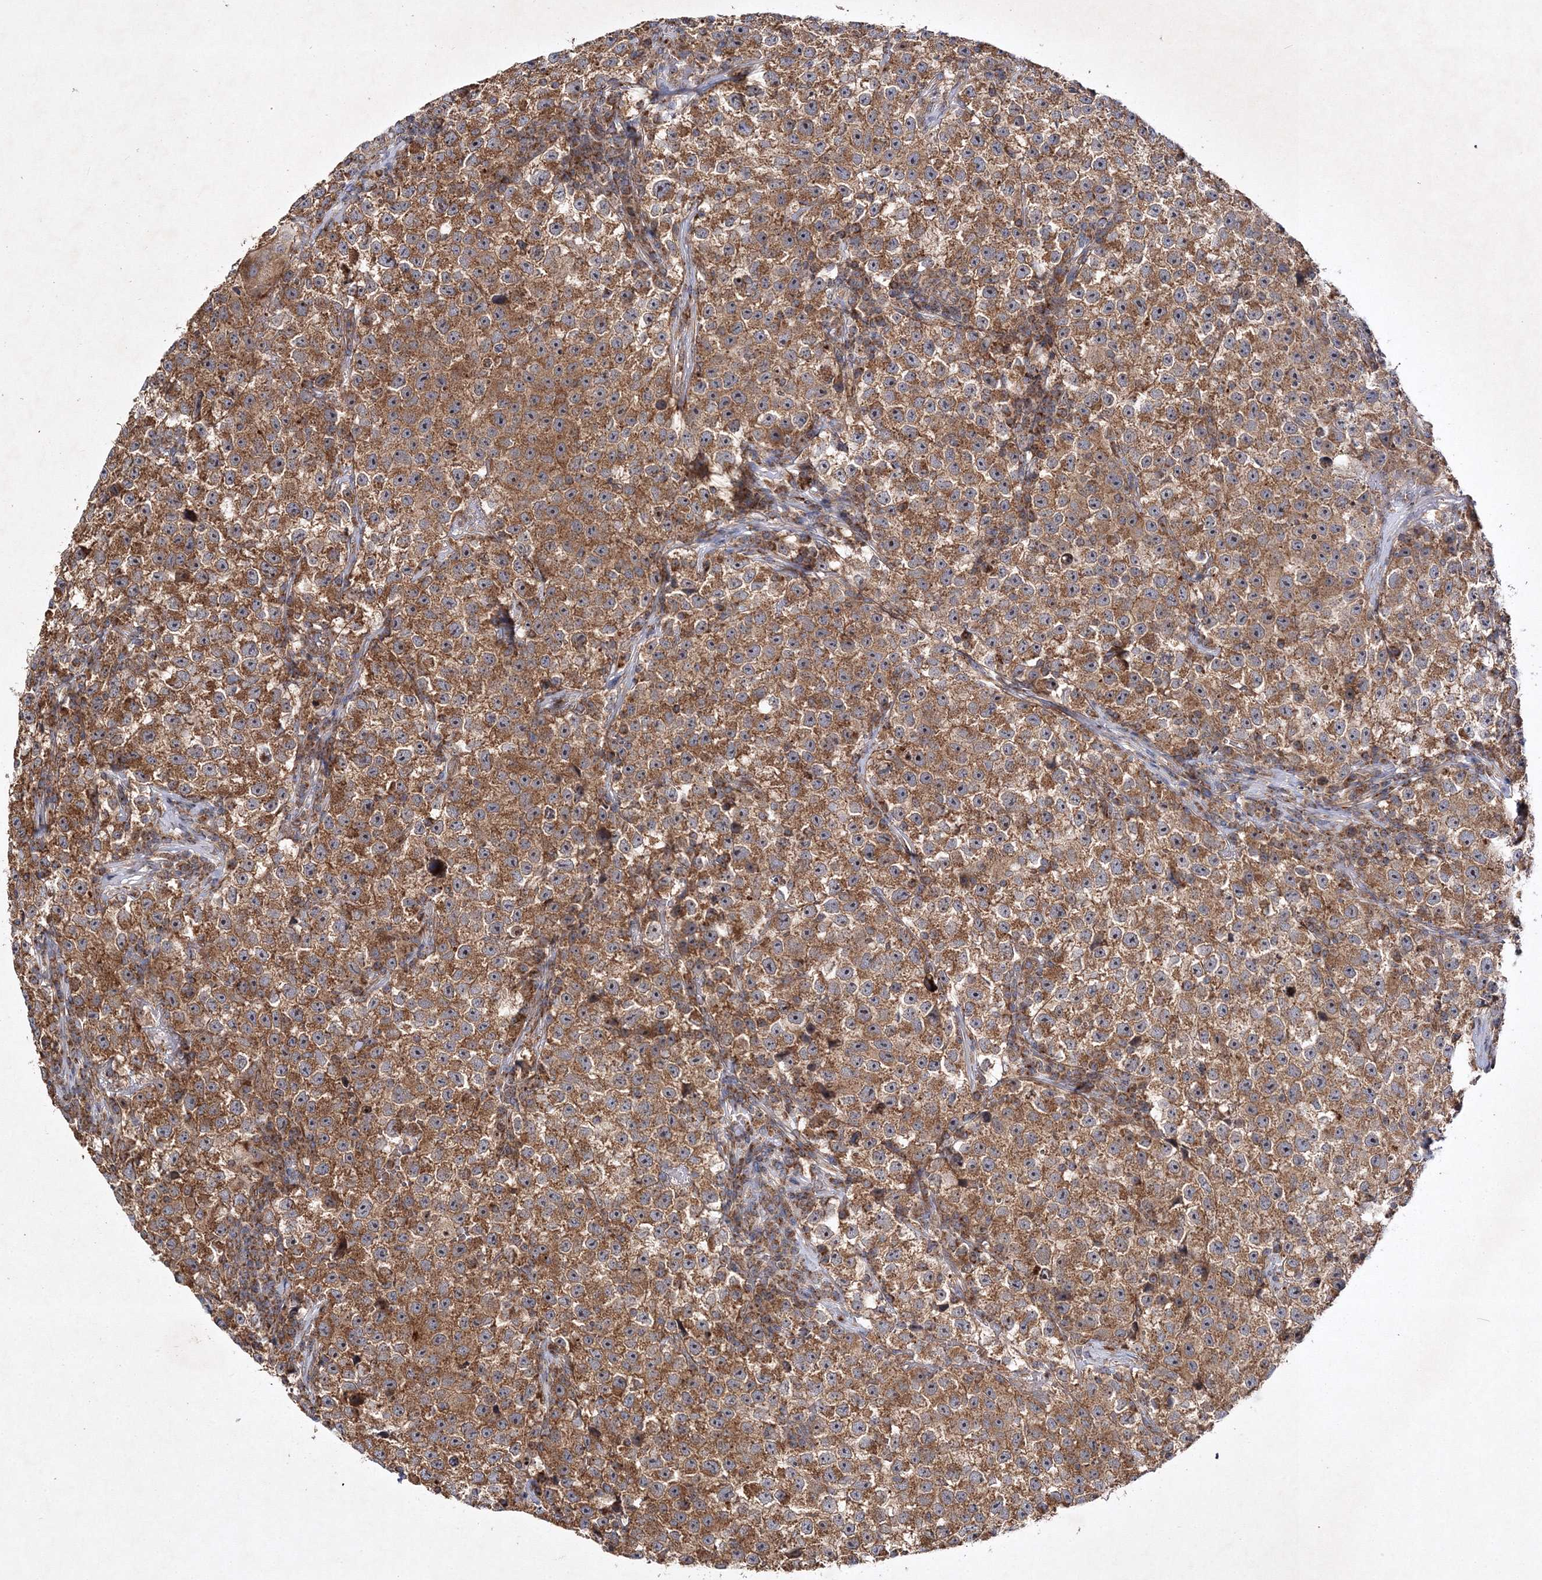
{"staining": {"intensity": "moderate", "quantity": ">75%", "location": "cytoplasmic/membranous"}, "tissue": "testis cancer", "cell_type": "Tumor cells", "image_type": "cancer", "snomed": [{"axis": "morphology", "description": "Seminoma, NOS"}, {"axis": "topography", "description": "Testis"}], "caption": "Approximately >75% of tumor cells in testis seminoma exhibit moderate cytoplasmic/membranous protein staining as visualized by brown immunohistochemical staining.", "gene": "SCRN3", "patient": {"sex": "male", "age": 22}}